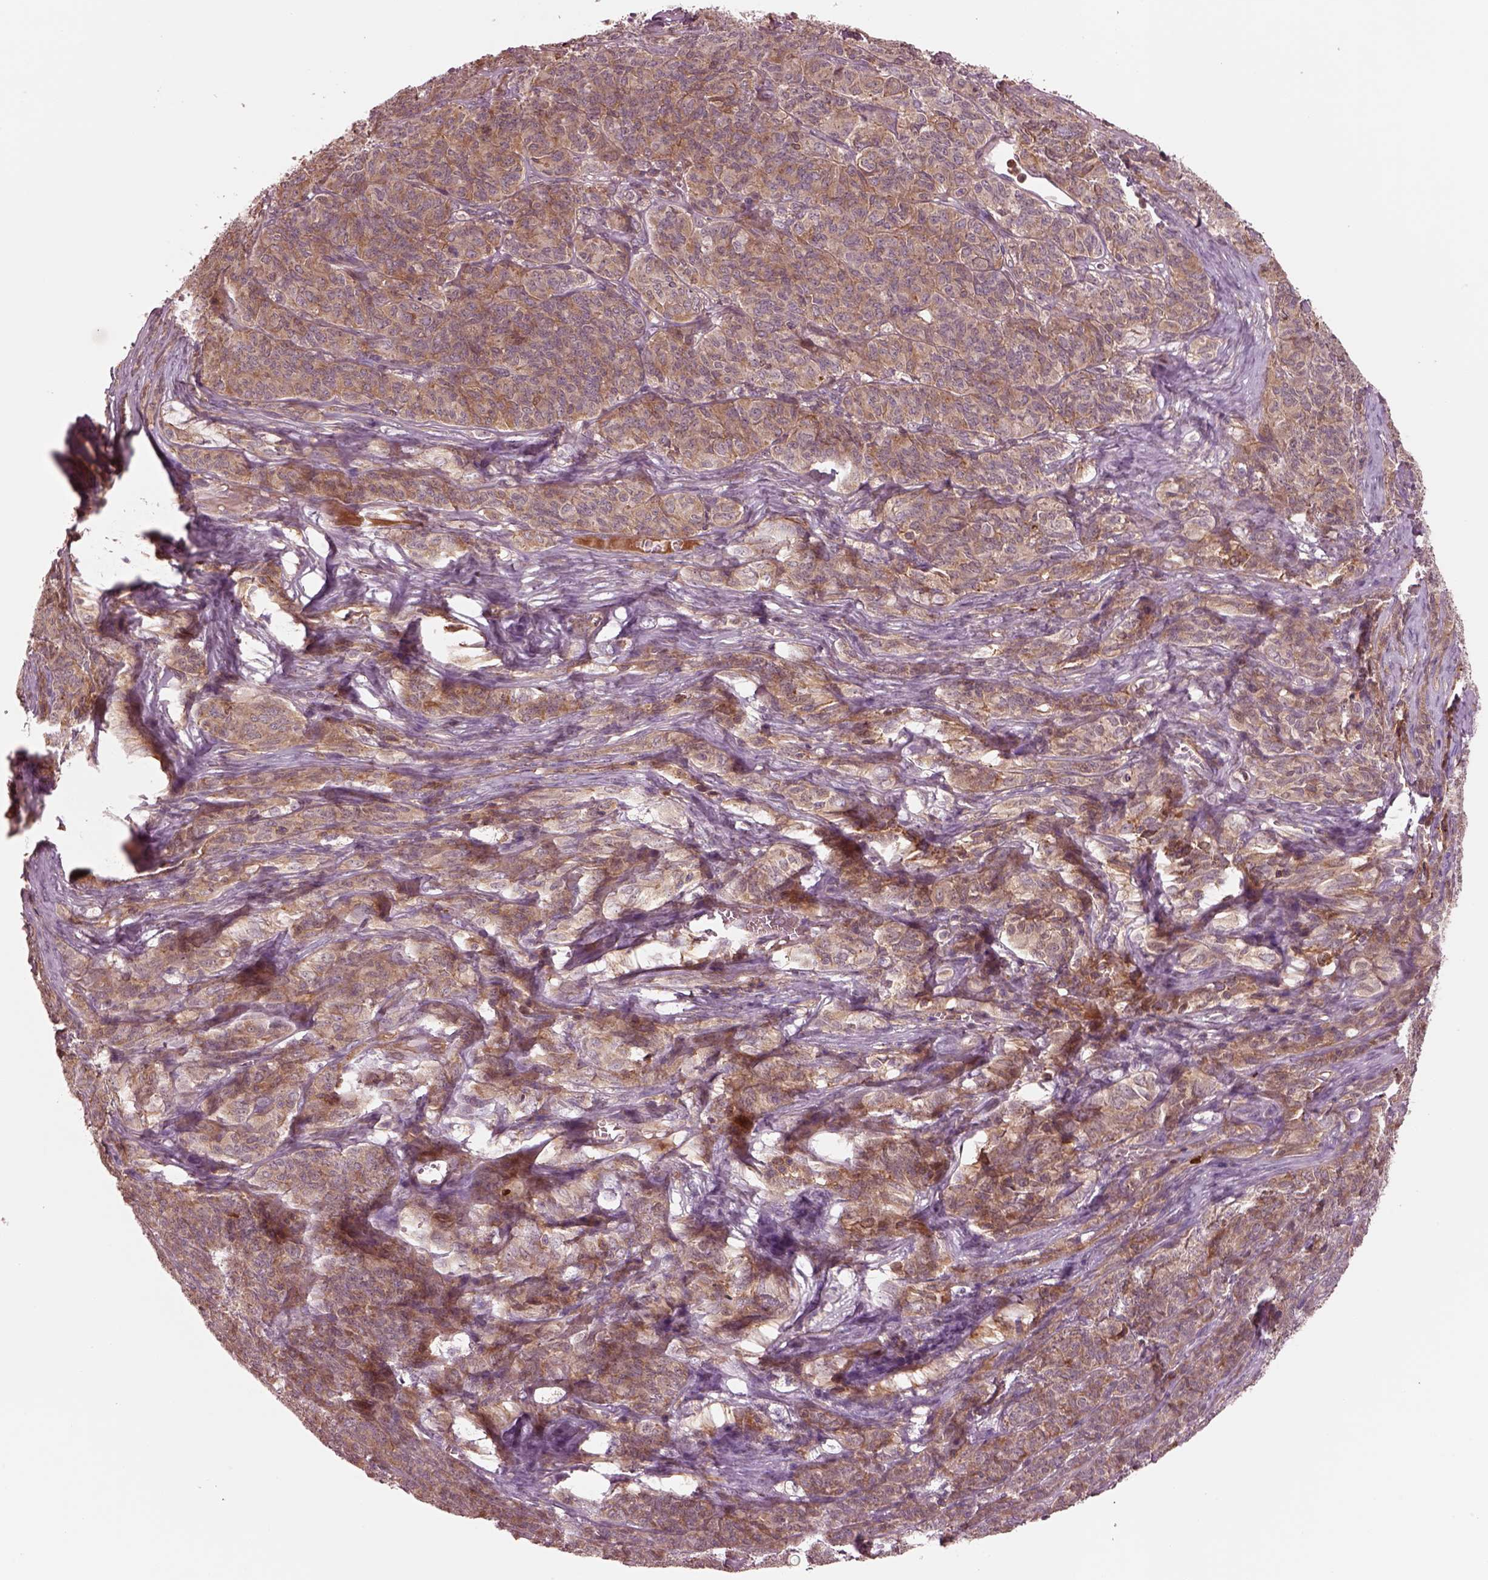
{"staining": {"intensity": "moderate", "quantity": "<25%", "location": "cytoplasmic/membranous"}, "tissue": "ovarian cancer", "cell_type": "Tumor cells", "image_type": "cancer", "snomed": [{"axis": "morphology", "description": "Carcinoma, endometroid"}, {"axis": "topography", "description": "Ovary"}], "caption": "Protein staining of ovarian cancer (endometroid carcinoma) tissue displays moderate cytoplasmic/membranous expression in about <25% of tumor cells. (brown staining indicates protein expression, while blue staining denotes nuclei).", "gene": "ASCC2", "patient": {"sex": "female", "age": 80}}